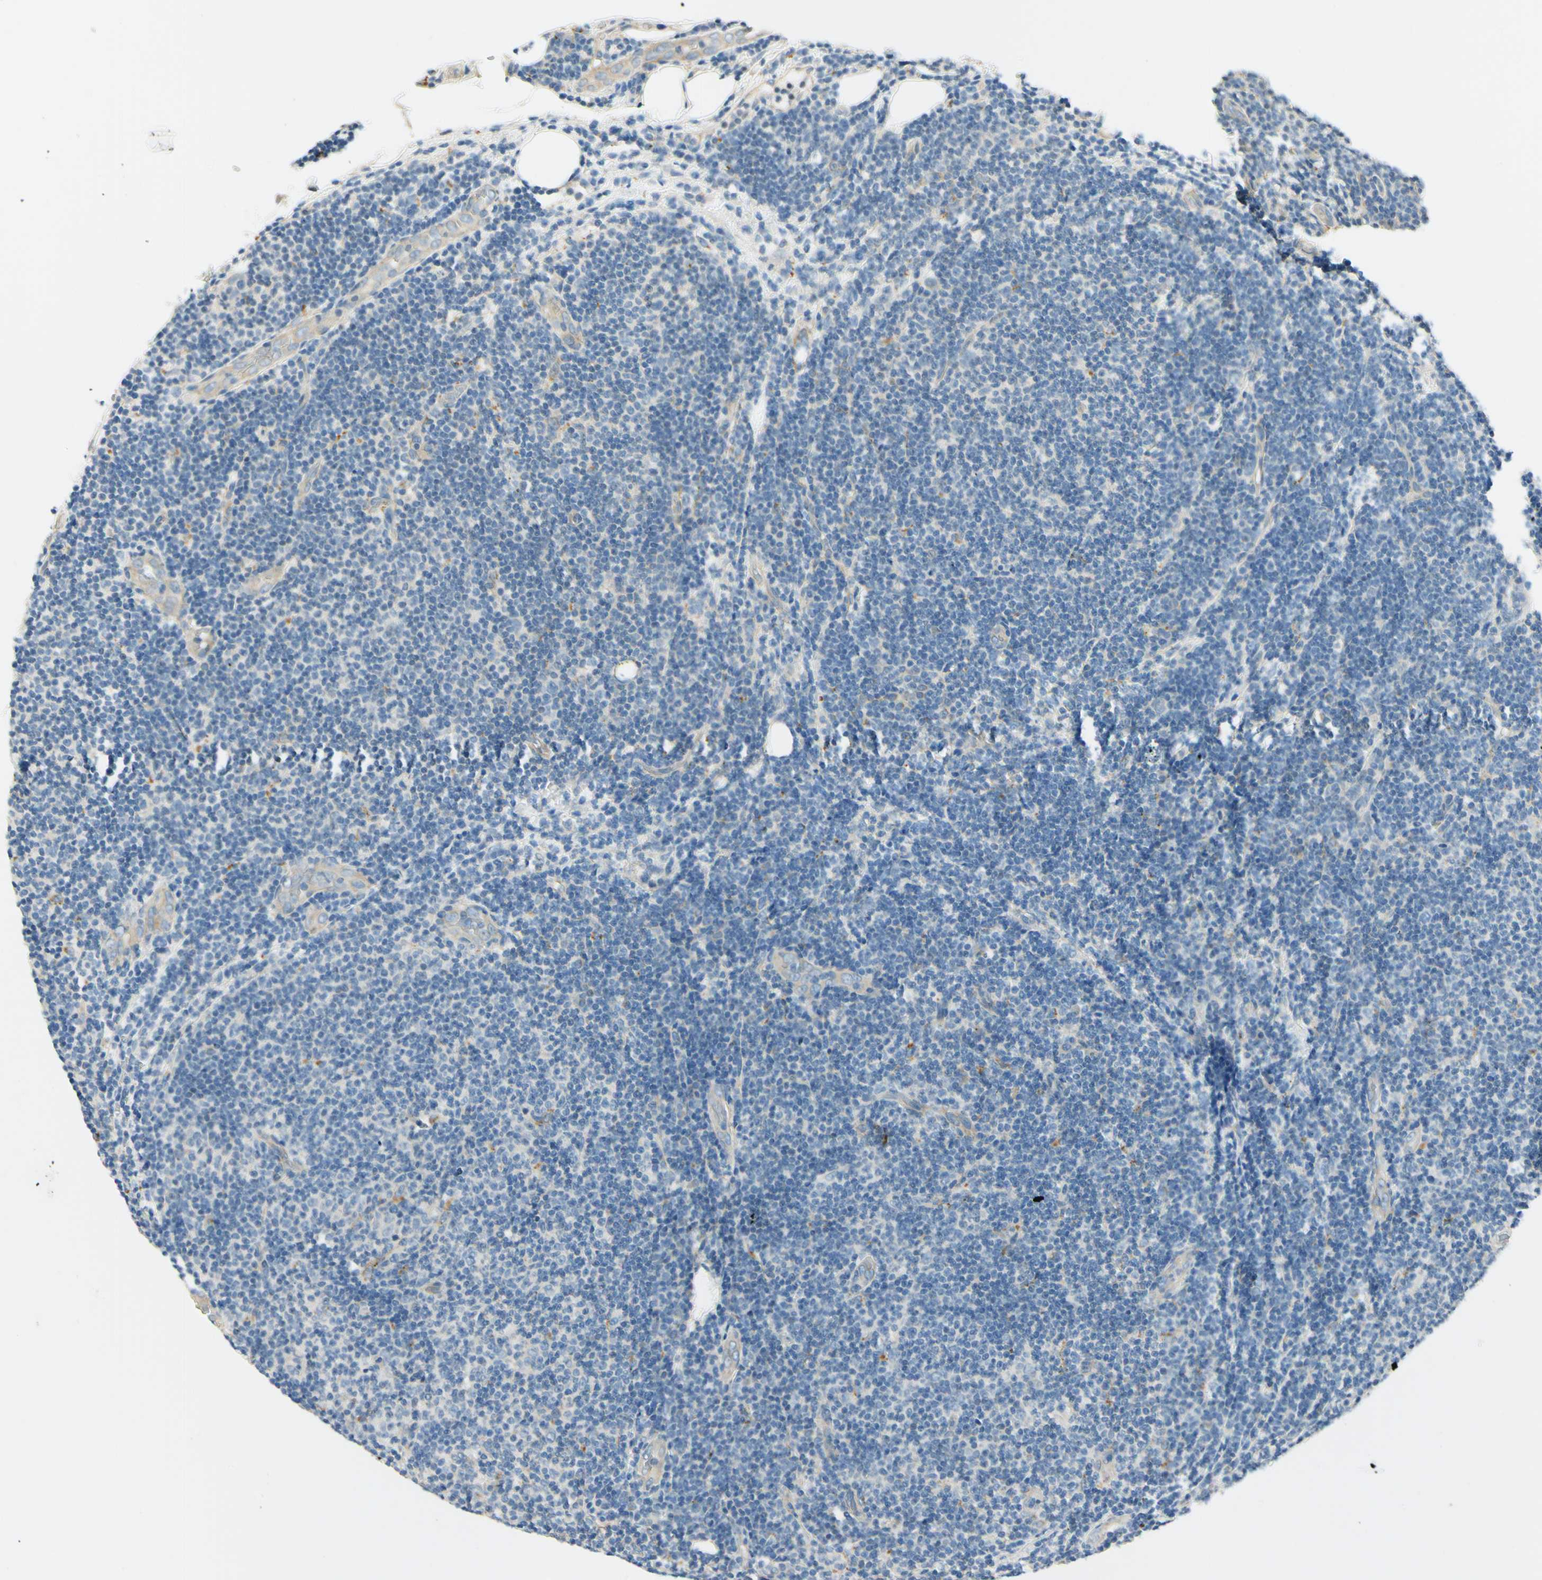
{"staining": {"intensity": "negative", "quantity": "none", "location": "none"}, "tissue": "lymphoma", "cell_type": "Tumor cells", "image_type": "cancer", "snomed": [{"axis": "morphology", "description": "Malignant lymphoma, non-Hodgkin's type, Low grade"}, {"axis": "topography", "description": "Lymph node"}], "caption": "Photomicrograph shows no protein expression in tumor cells of lymphoma tissue.", "gene": "LAMA3", "patient": {"sex": "male", "age": 83}}